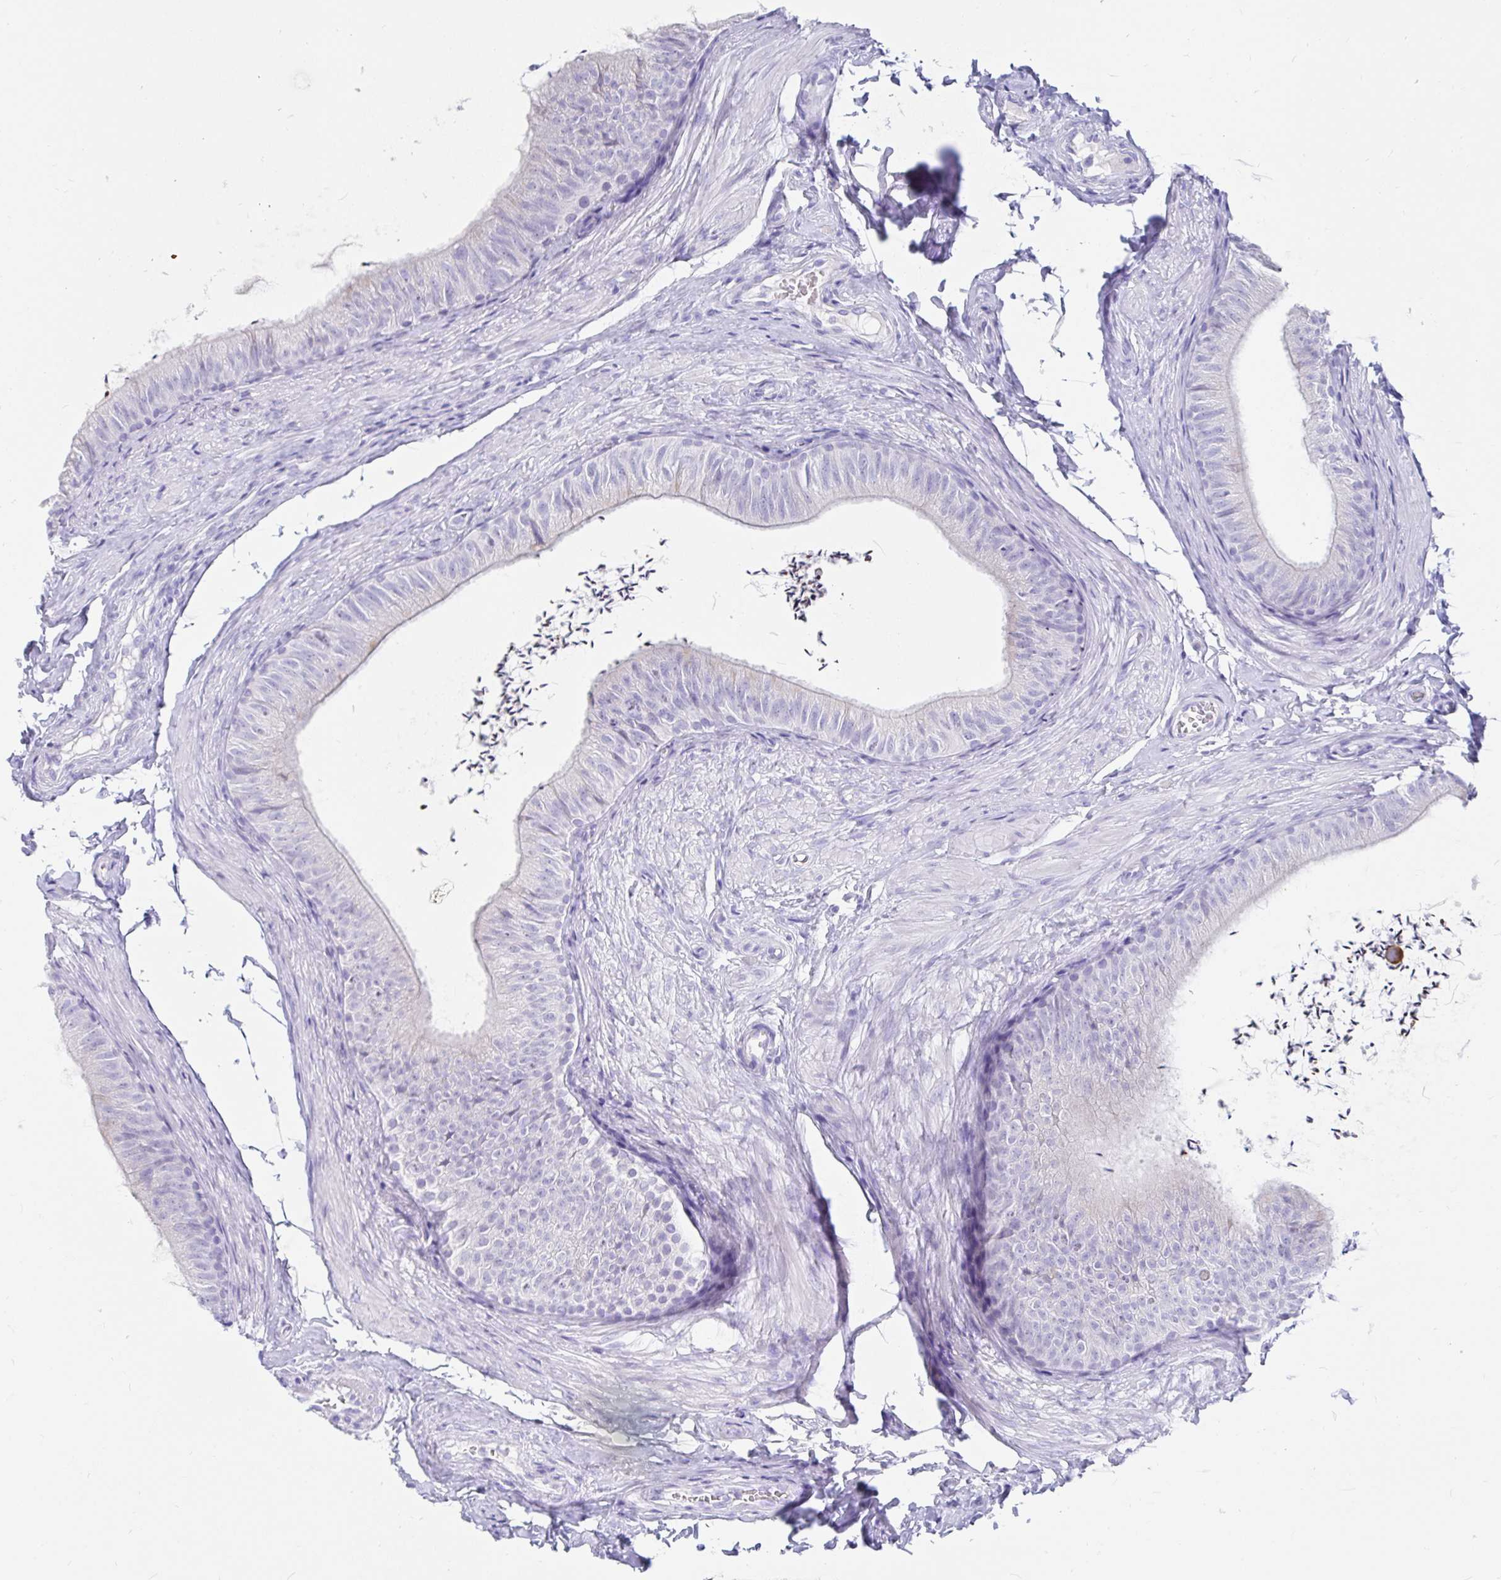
{"staining": {"intensity": "weak", "quantity": "25%-75%", "location": "cytoplasmic/membranous"}, "tissue": "epididymis", "cell_type": "Glandular cells", "image_type": "normal", "snomed": [{"axis": "morphology", "description": "Normal tissue, NOS"}, {"axis": "topography", "description": "Epididymis, spermatic cord, NOS"}, {"axis": "topography", "description": "Epididymis"}, {"axis": "topography", "description": "Peripheral nerve tissue"}], "caption": "This histopathology image demonstrates unremarkable epididymis stained with immunohistochemistry (IHC) to label a protein in brown. The cytoplasmic/membranous of glandular cells show weak positivity for the protein. Nuclei are counter-stained blue.", "gene": "ZPBP2", "patient": {"sex": "male", "age": 29}}